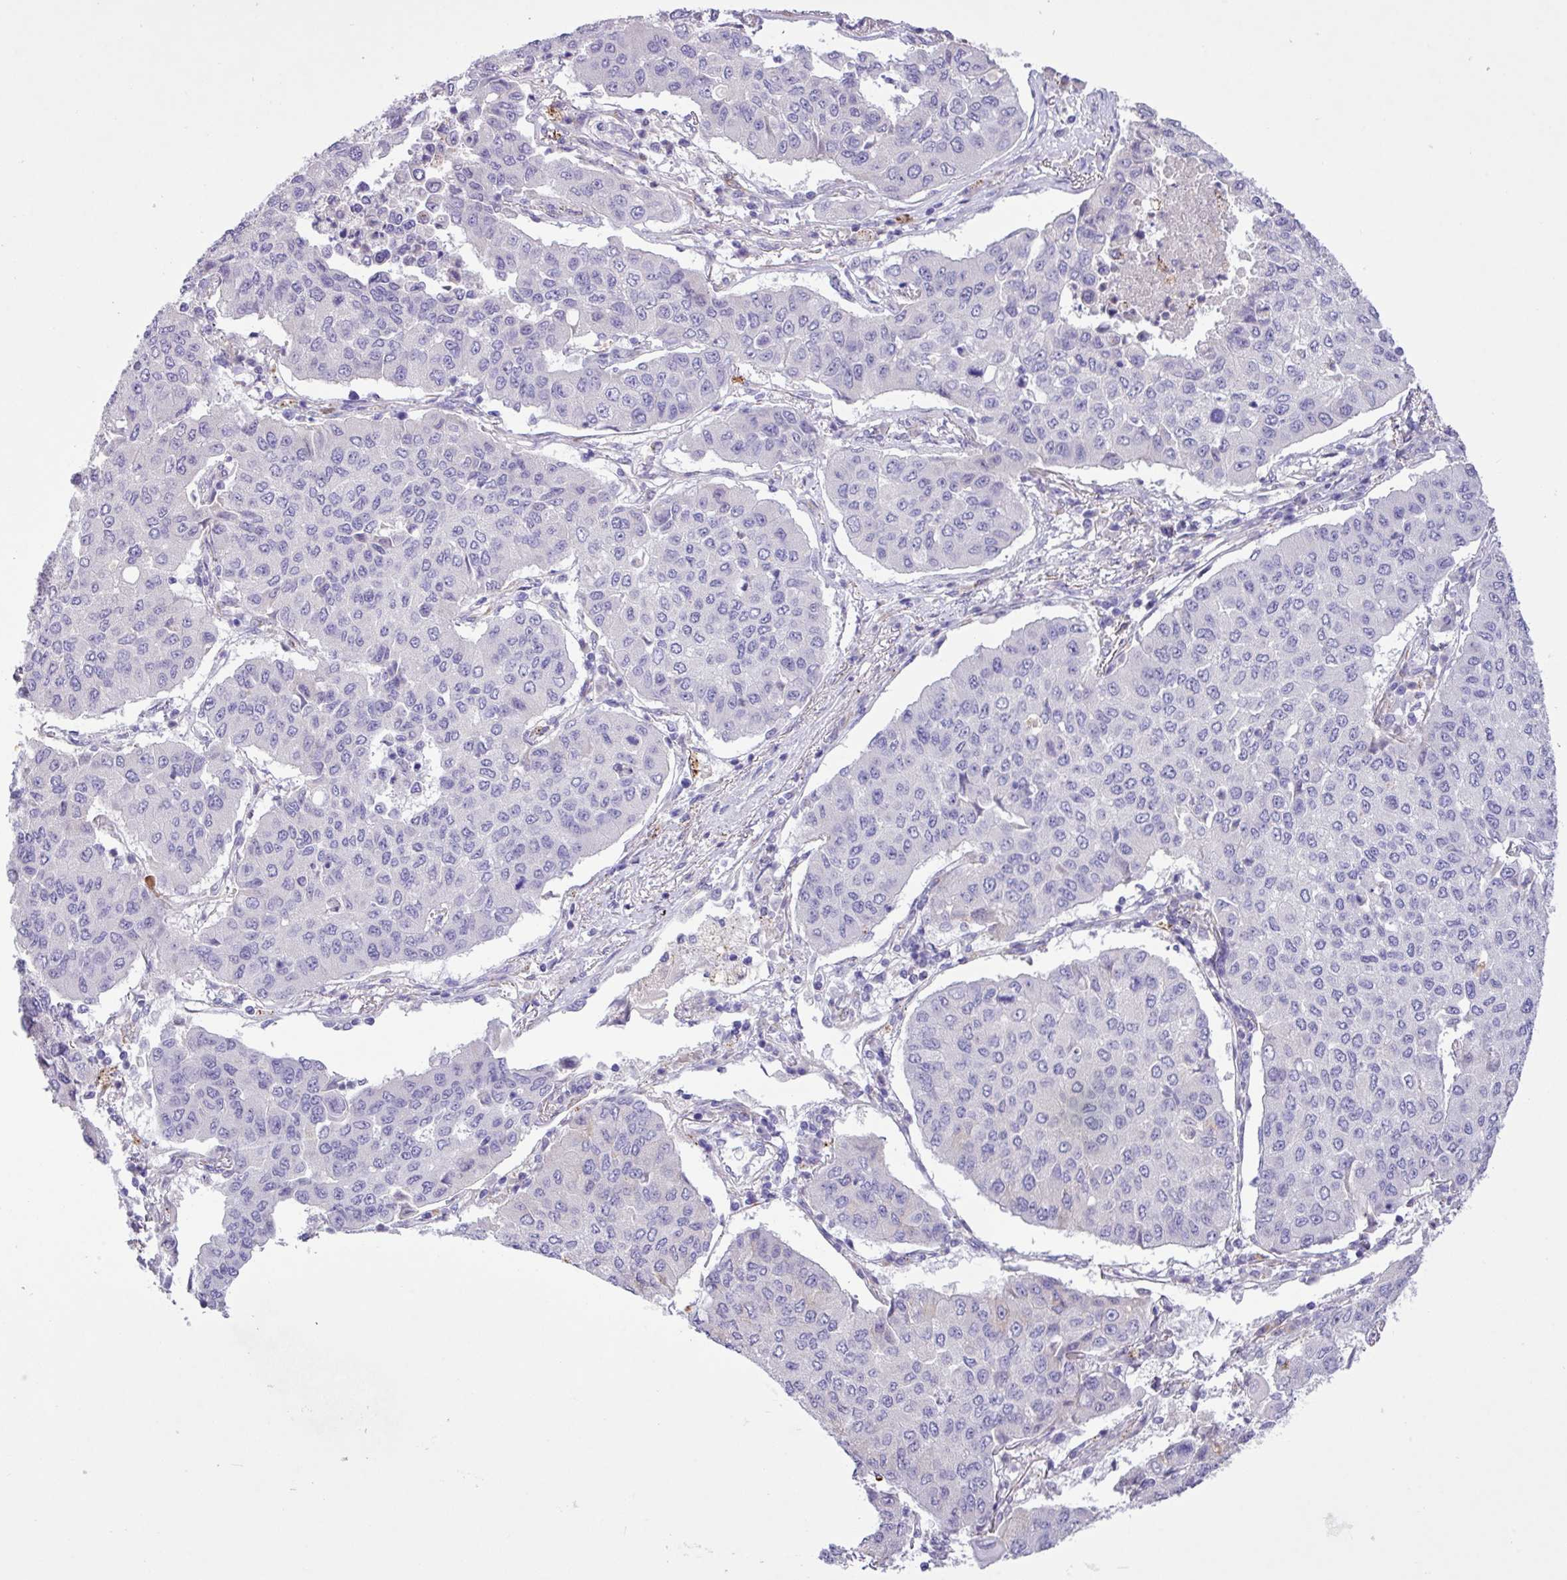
{"staining": {"intensity": "negative", "quantity": "none", "location": "none"}, "tissue": "lung cancer", "cell_type": "Tumor cells", "image_type": "cancer", "snomed": [{"axis": "morphology", "description": "Squamous cell carcinoma, NOS"}, {"axis": "topography", "description": "Lung"}], "caption": "Immunohistochemistry (IHC) histopathology image of squamous cell carcinoma (lung) stained for a protein (brown), which reveals no expression in tumor cells.", "gene": "CD248", "patient": {"sex": "male", "age": 74}}